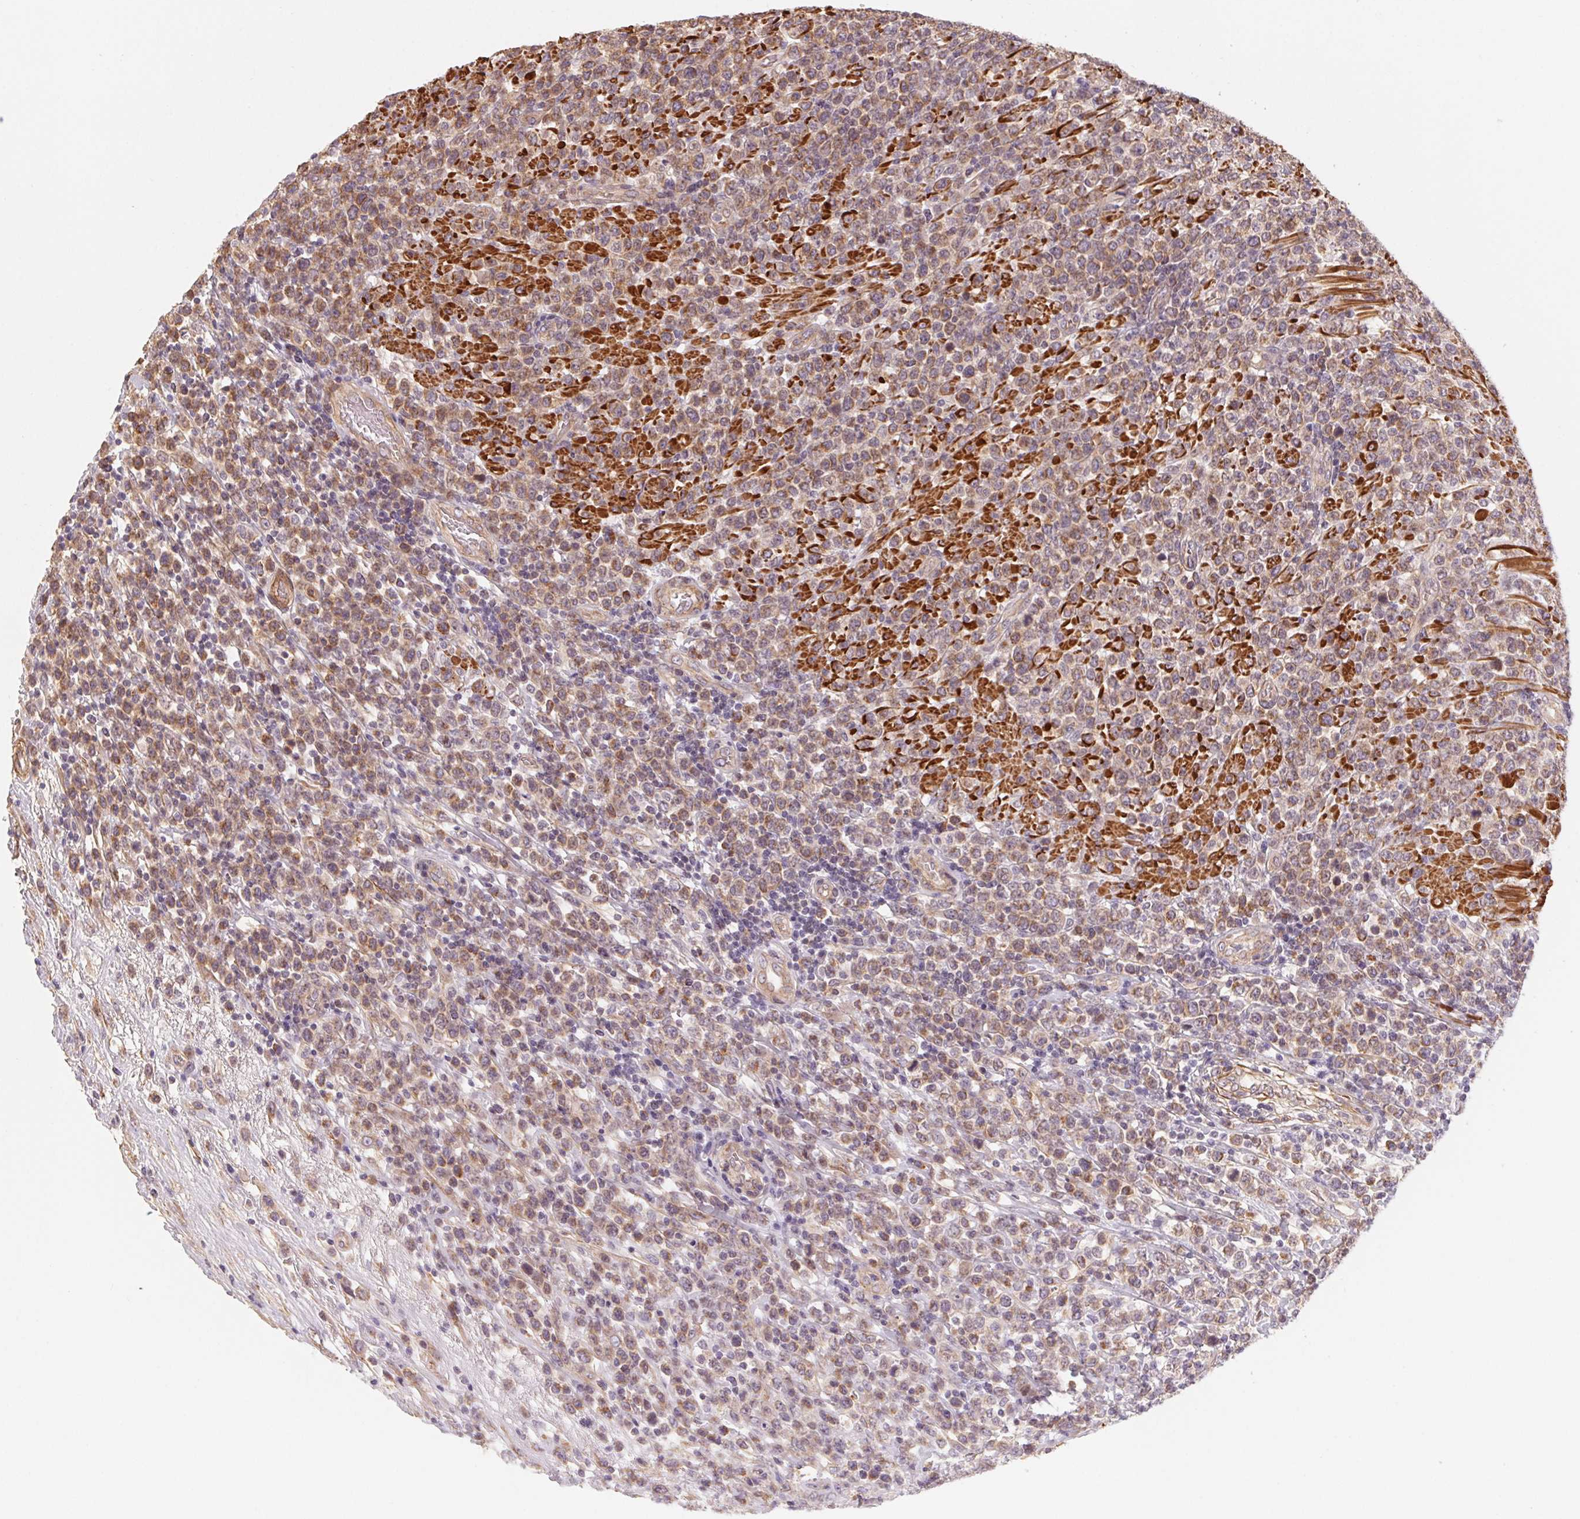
{"staining": {"intensity": "weak", "quantity": "25%-75%", "location": "cytoplasmic/membranous"}, "tissue": "lymphoma", "cell_type": "Tumor cells", "image_type": "cancer", "snomed": [{"axis": "morphology", "description": "Malignant lymphoma, non-Hodgkin's type, High grade"}, {"axis": "topography", "description": "Soft tissue"}], "caption": "Malignant lymphoma, non-Hodgkin's type (high-grade) stained with DAB immunohistochemistry (IHC) shows low levels of weak cytoplasmic/membranous staining in approximately 25%-75% of tumor cells.", "gene": "CCDC112", "patient": {"sex": "female", "age": 56}}